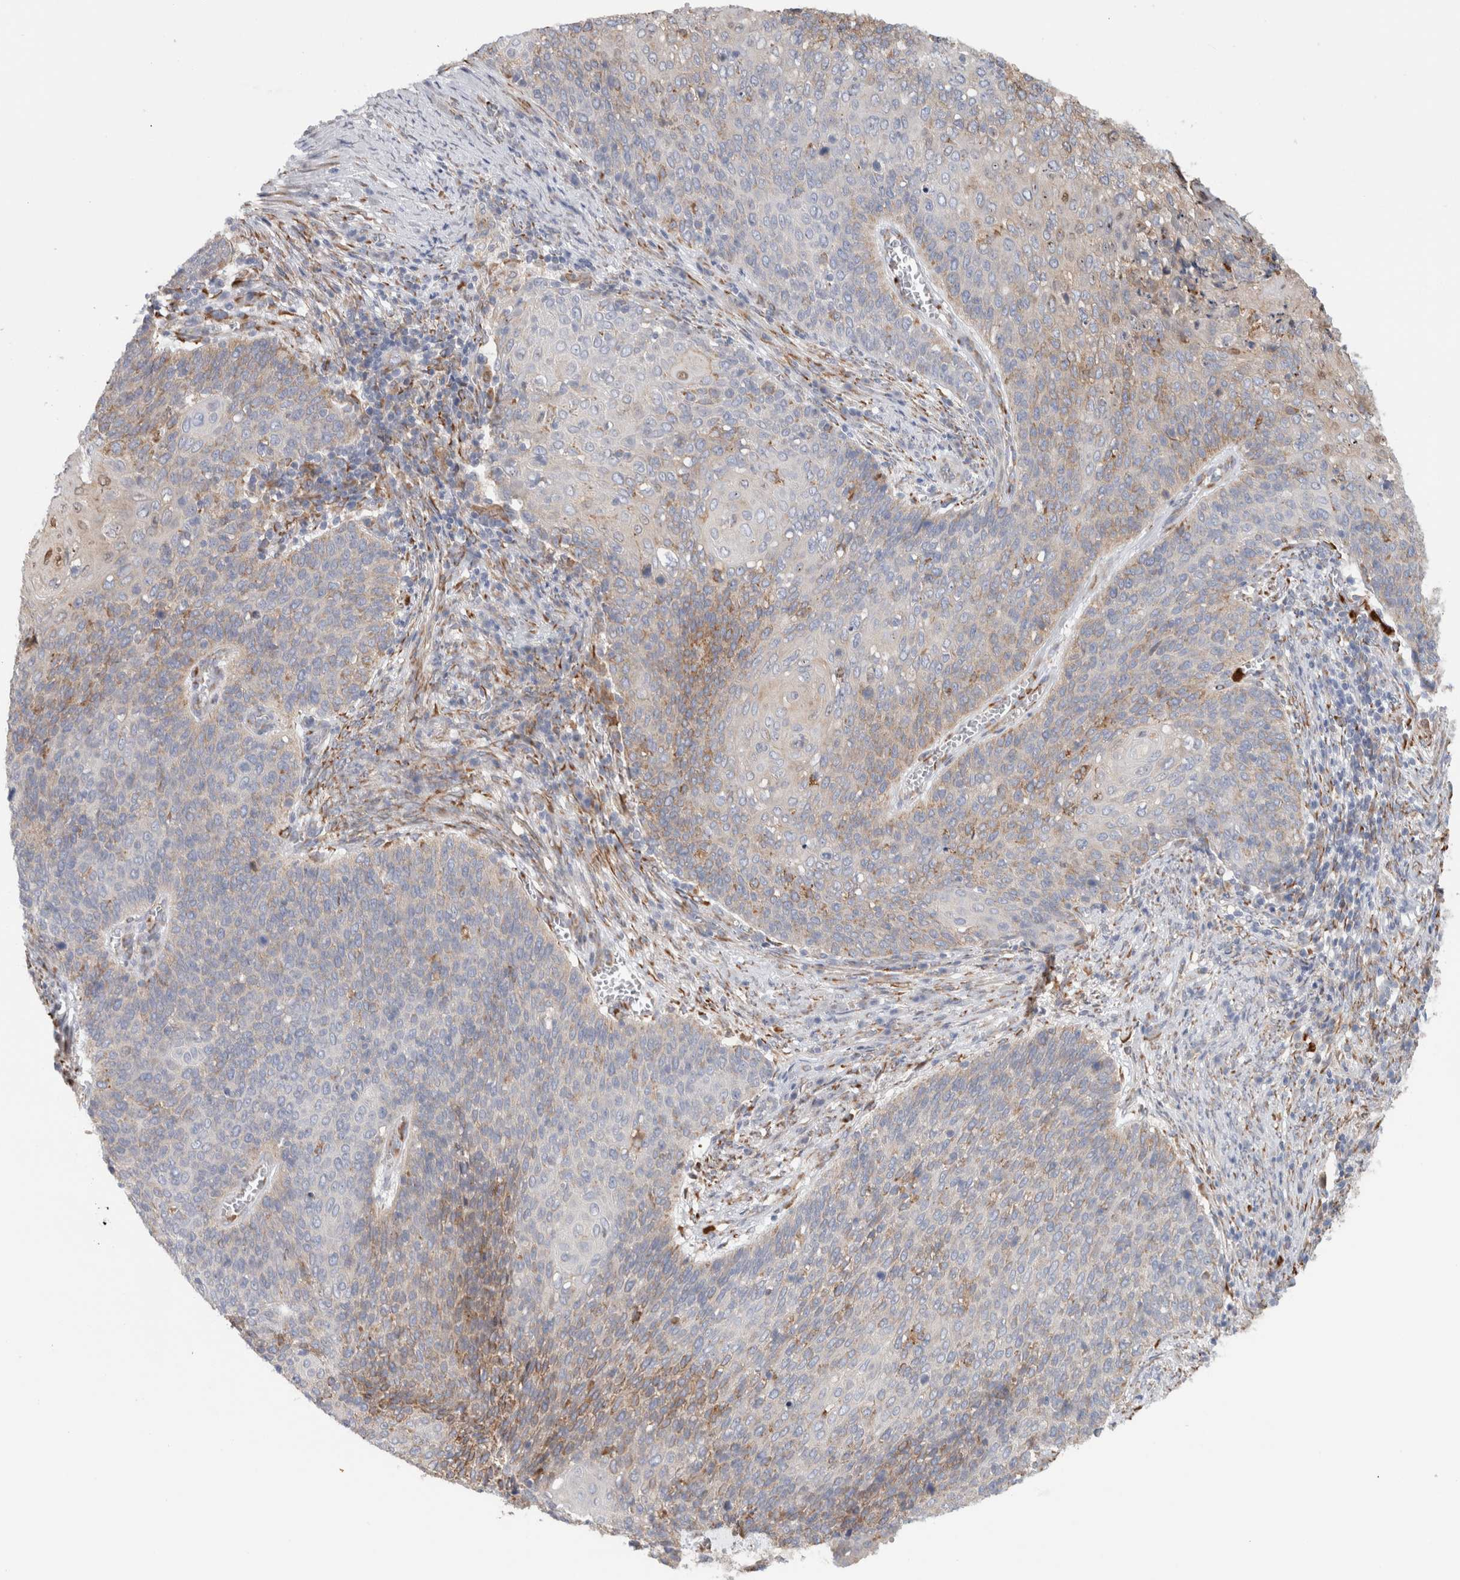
{"staining": {"intensity": "weak", "quantity": "25%-75%", "location": "cytoplasmic/membranous"}, "tissue": "cervical cancer", "cell_type": "Tumor cells", "image_type": "cancer", "snomed": [{"axis": "morphology", "description": "Squamous cell carcinoma, NOS"}, {"axis": "topography", "description": "Cervix"}], "caption": "The immunohistochemical stain highlights weak cytoplasmic/membranous staining in tumor cells of cervical squamous cell carcinoma tissue.", "gene": "P4HA1", "patient": {"sex": "female", "age": 39}}